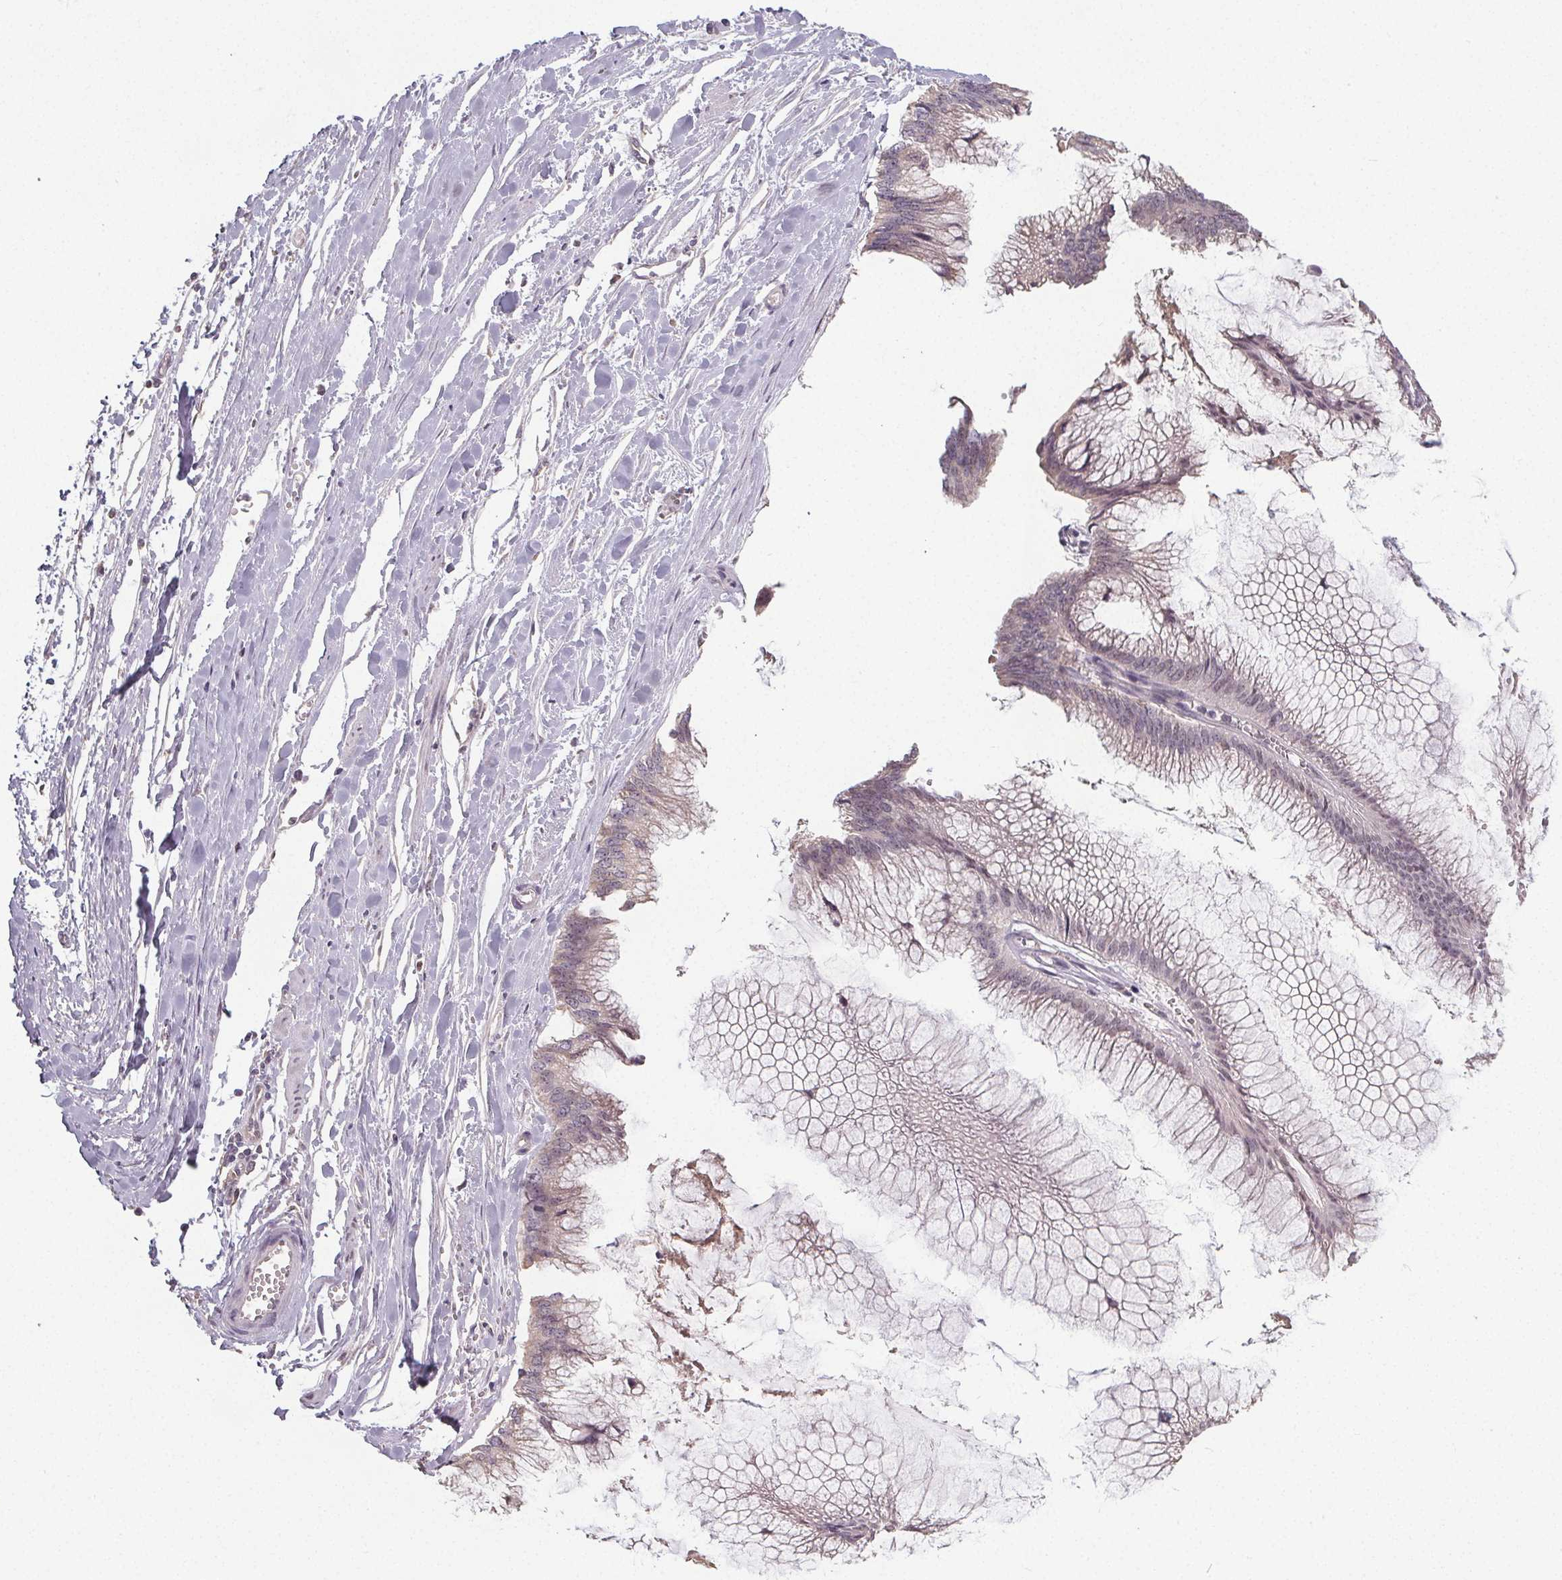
{"staining": {"intensity": "negative", "quantity": "none", "location": "none"}, "tissue": "ovarian cancer", "cell_type": "Tumor cells", "image_type": "cancer", "snomed": [{"axis": "morphology", "description": "Cystadenocarcinoma, mucinous, NOS"}, {"axis": "topography", "description": "Ovary"}], "caption": "An image of human ovarian cancer (mucinous cystadenocarcinoma) is negative for staining in tumor cells. (DAB (3,3'-diaminobenzidine) immunohistochemistry, high magnification).", "gene": "SLC26A2", "patient": {"sex": "female", "age": 44}}